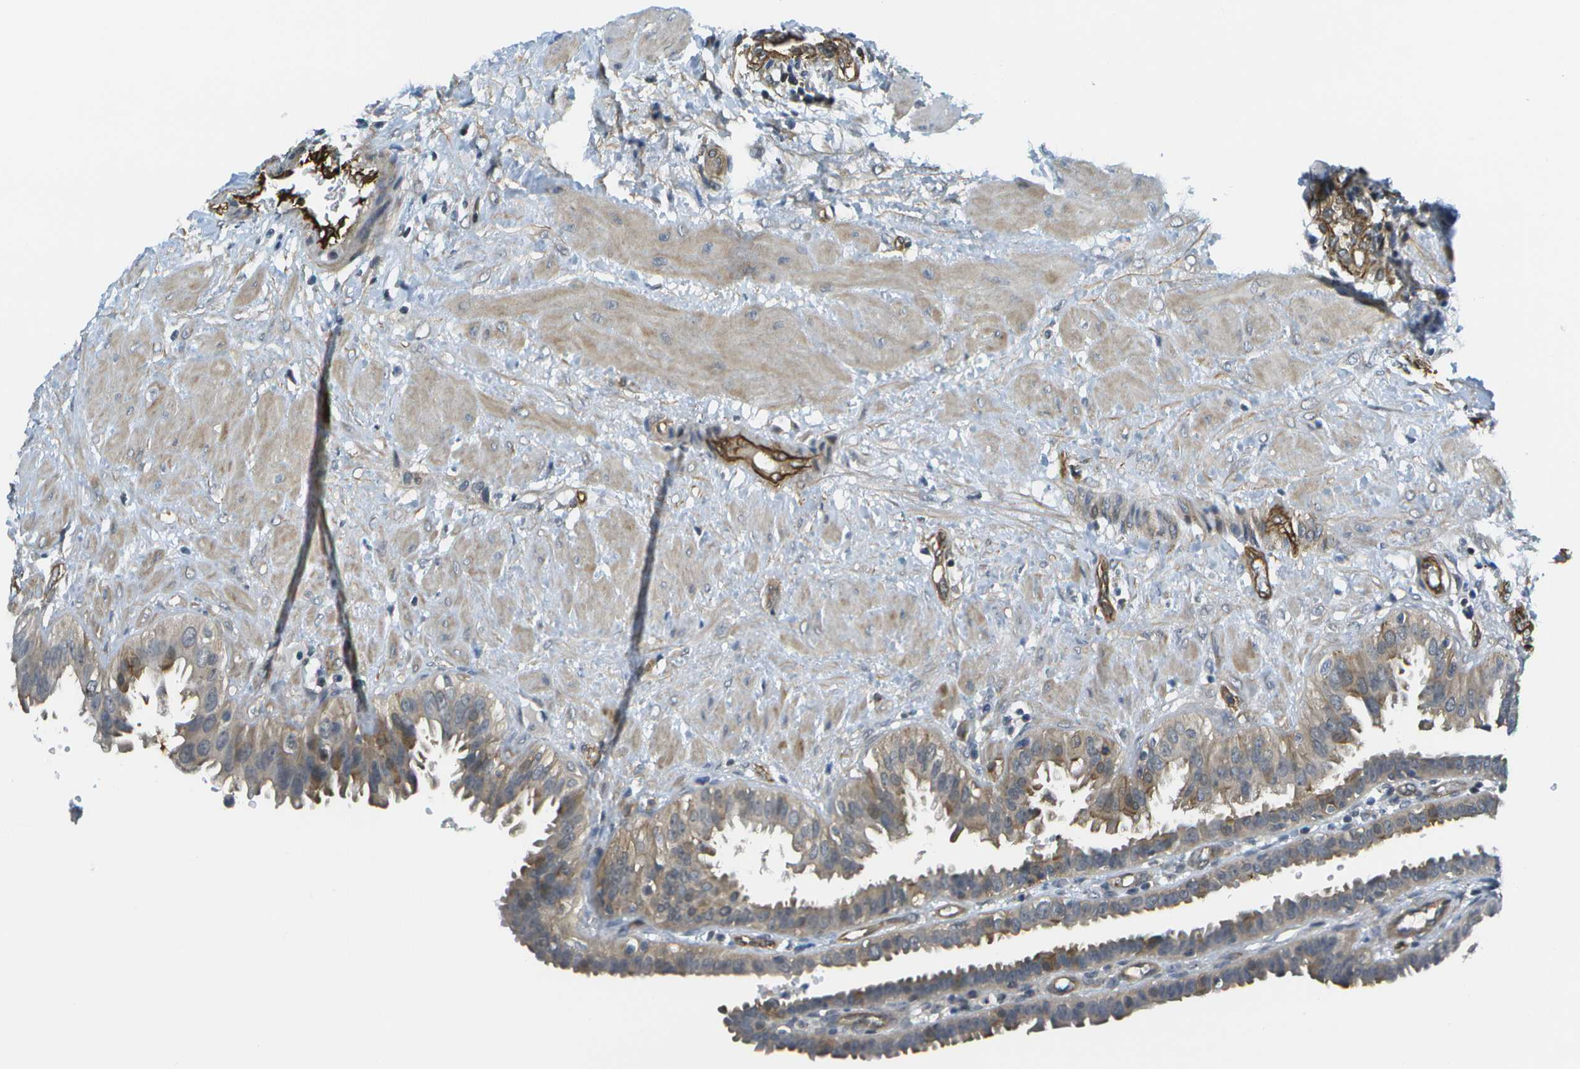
{"staining": {"intensity": "weak", "quantity": "25%-75%", "location": "cytoplasmic/membranous"}, "tissue": "fallopian tube", "cell_type": "Glandular cells", "image_type": "normal", "snomed": [{"axis": "morphology", "description": "Normal tissue, NOS"}, {"axis": "topography", "description": "Fallopian tube"}, {"axis": "topography", "description": "Placenta"}], "caption": "There is low levels of weak cytoplasmic/membranous expression in glandular cells of unremarkable fallopian tube, as demonstrated by immunohistochemical staining (brown color).", "gene": "KIAA0040", "patient": {"sex": "female", "age": 34}}